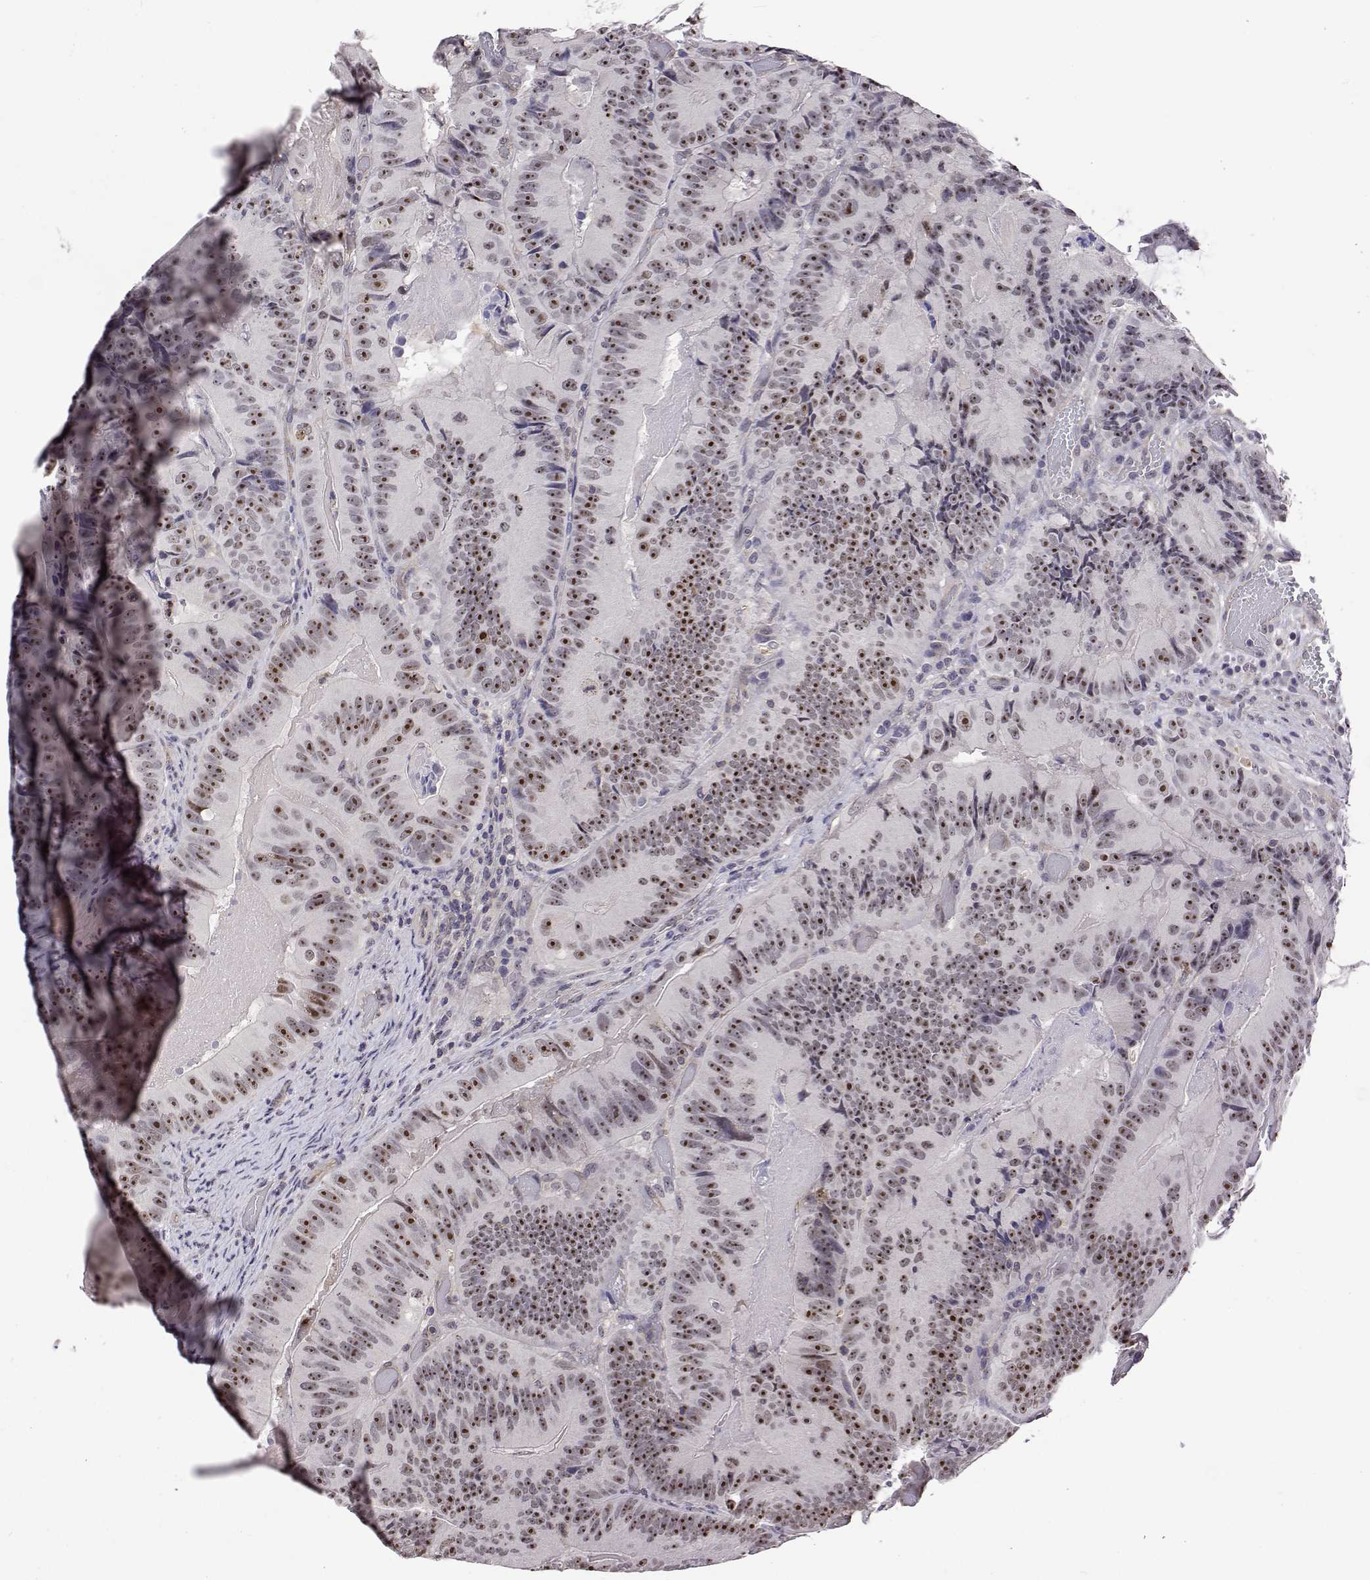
{"staining": {"intensity": "moderate", "quantity": ">75%", "location": "nuclear"}, "tissue": "colorectal cancer", "cell_type": "Tumor cells", "image_type": "cancer", "snomed": [{"axis": "morphology", "description": "Adenocarcinoma, NOS"}, {"axis": "topography", "description": "Colon"}], "caption": "Protein staining exhibits moderate nuclear staining in about >75% of tumor cells in colorectal cancer (adenocarcinoma).", "gene": "NHP2", "patient": {"sex": "female", "age": 86}}